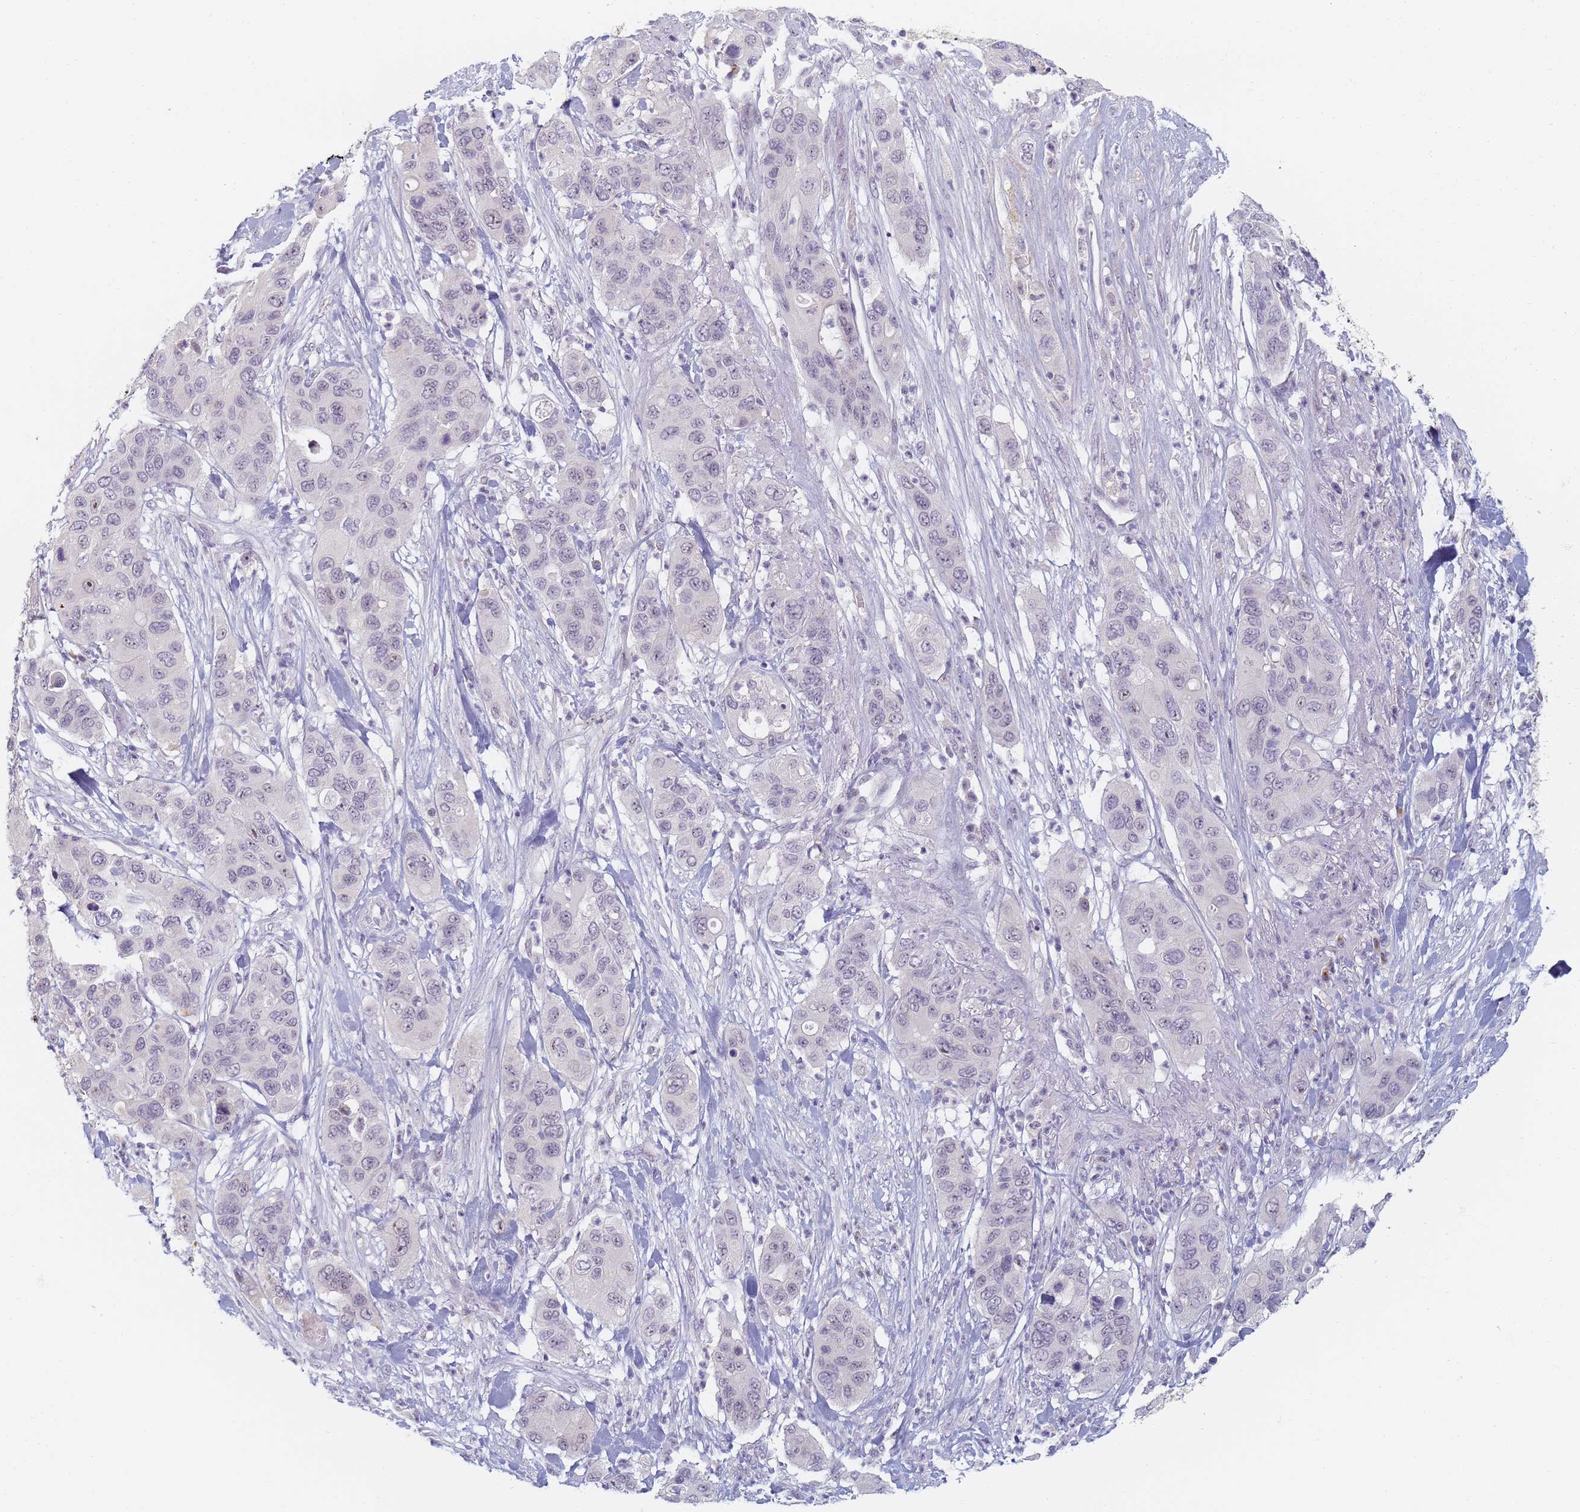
{"staining": {"intensity": "negative", "quantity": "none", "location": "none"}, "tissue": "pancreatic cancer", "cell_type": "Tumor cells", "image_type": "cancer", "snomed": [{"axis": "morphology", "description": "Adenocarcinoma, NOS"}, {"axis": "topography", "description": "Pancreas"}], "caption": "Pancreatic adenocarcinoma was stained to show a protein in brown. There is no significant staining in tumor cells.", "gene": "SLC38A9", "patient": {"sex": "female", "age": 71}}